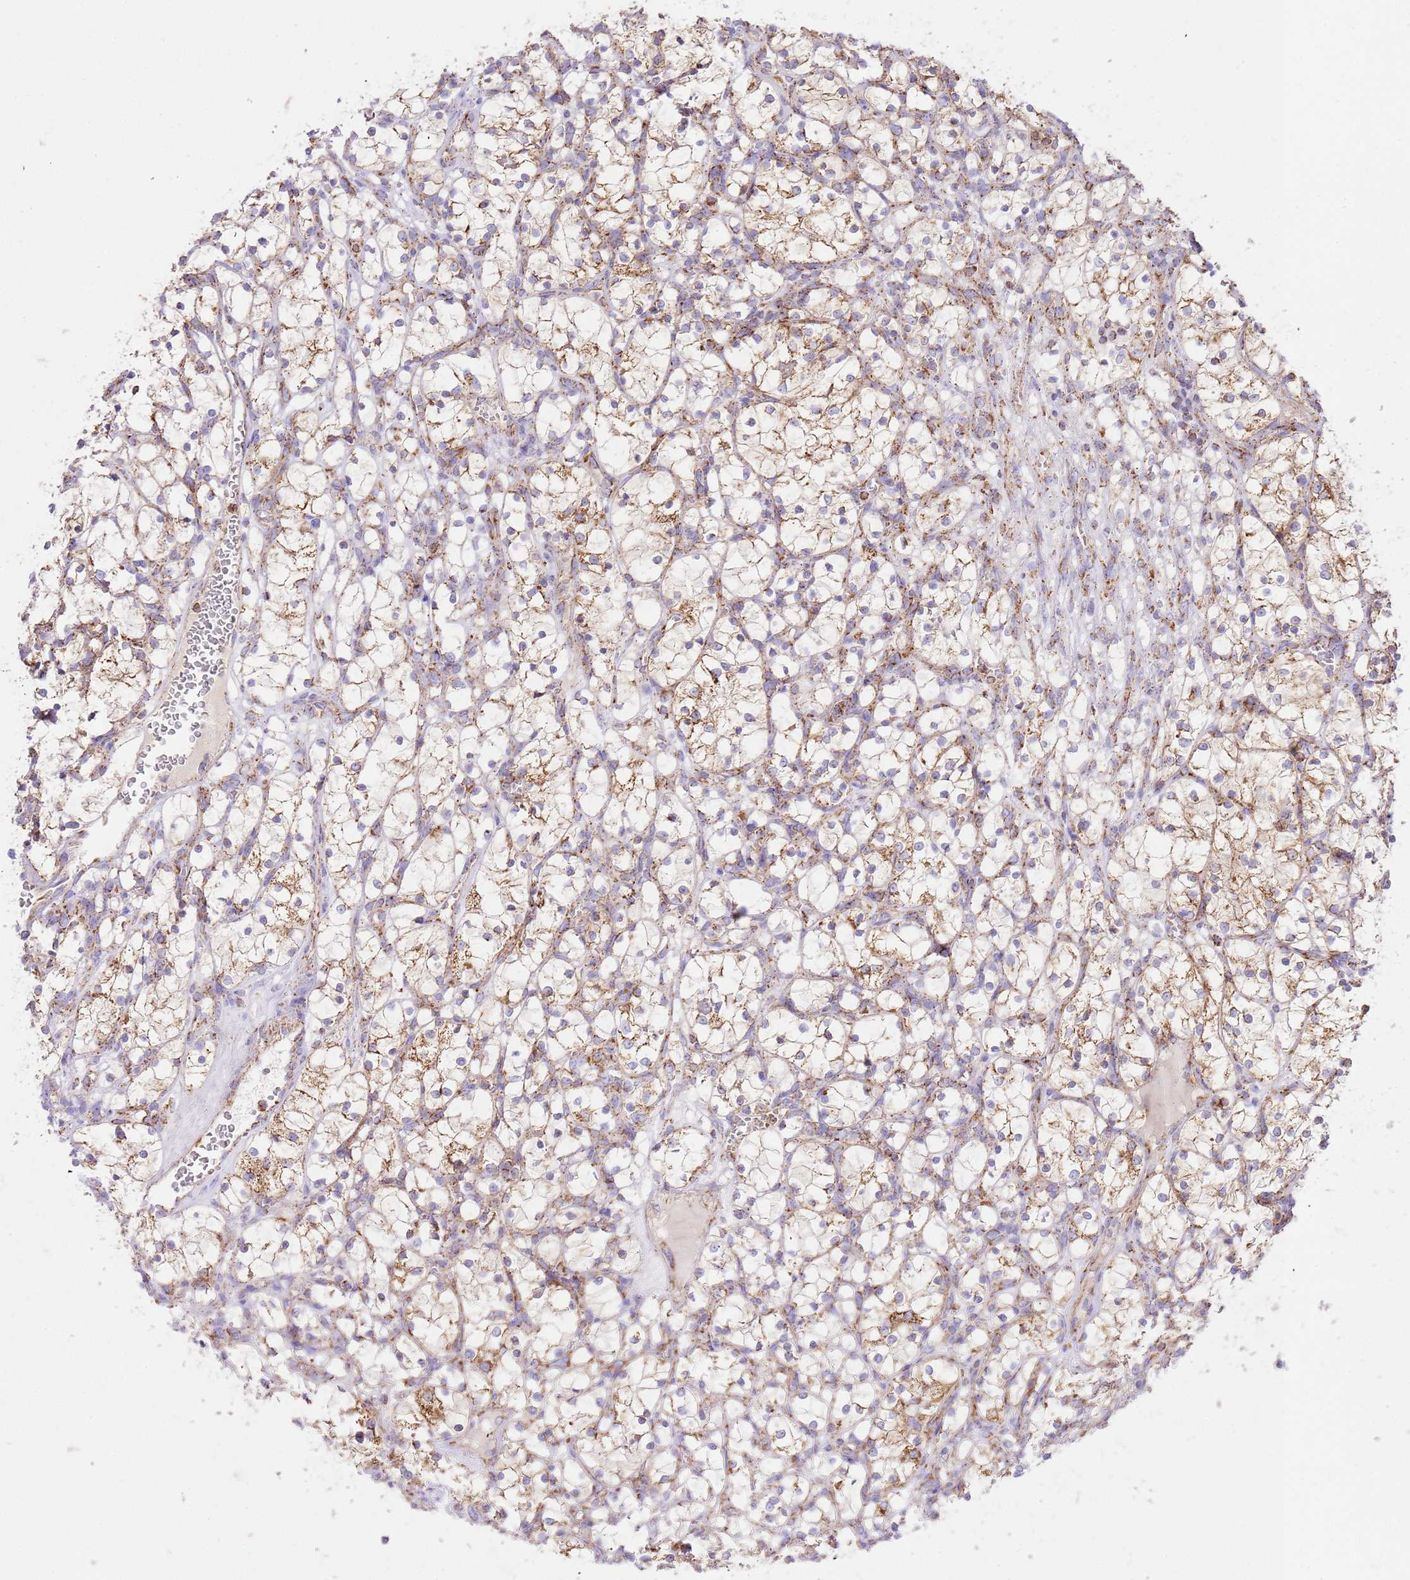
{"staining": {"intensity": "moderate", "quantity": ">75%", "location": "cytoplasmic/membranous"}, "tissue": "renal cancer", "cell_type": "Tumor cells", "image_type": "cancer", "snomed": [{"axis": "morphology", "description": "Adenocarcinoma, NOS"}, {"axis": "topography", "description": "Kidney"}], "caption": "There is medium levels of moderate cytoplasmic/membranous positivity in tumor cells of adenocarcinoma (renal), as demonstrated by immunohistochemical staining (brown color).", "gene": "ZBTB39", "patient": {"sex": "female", "age": 69}}